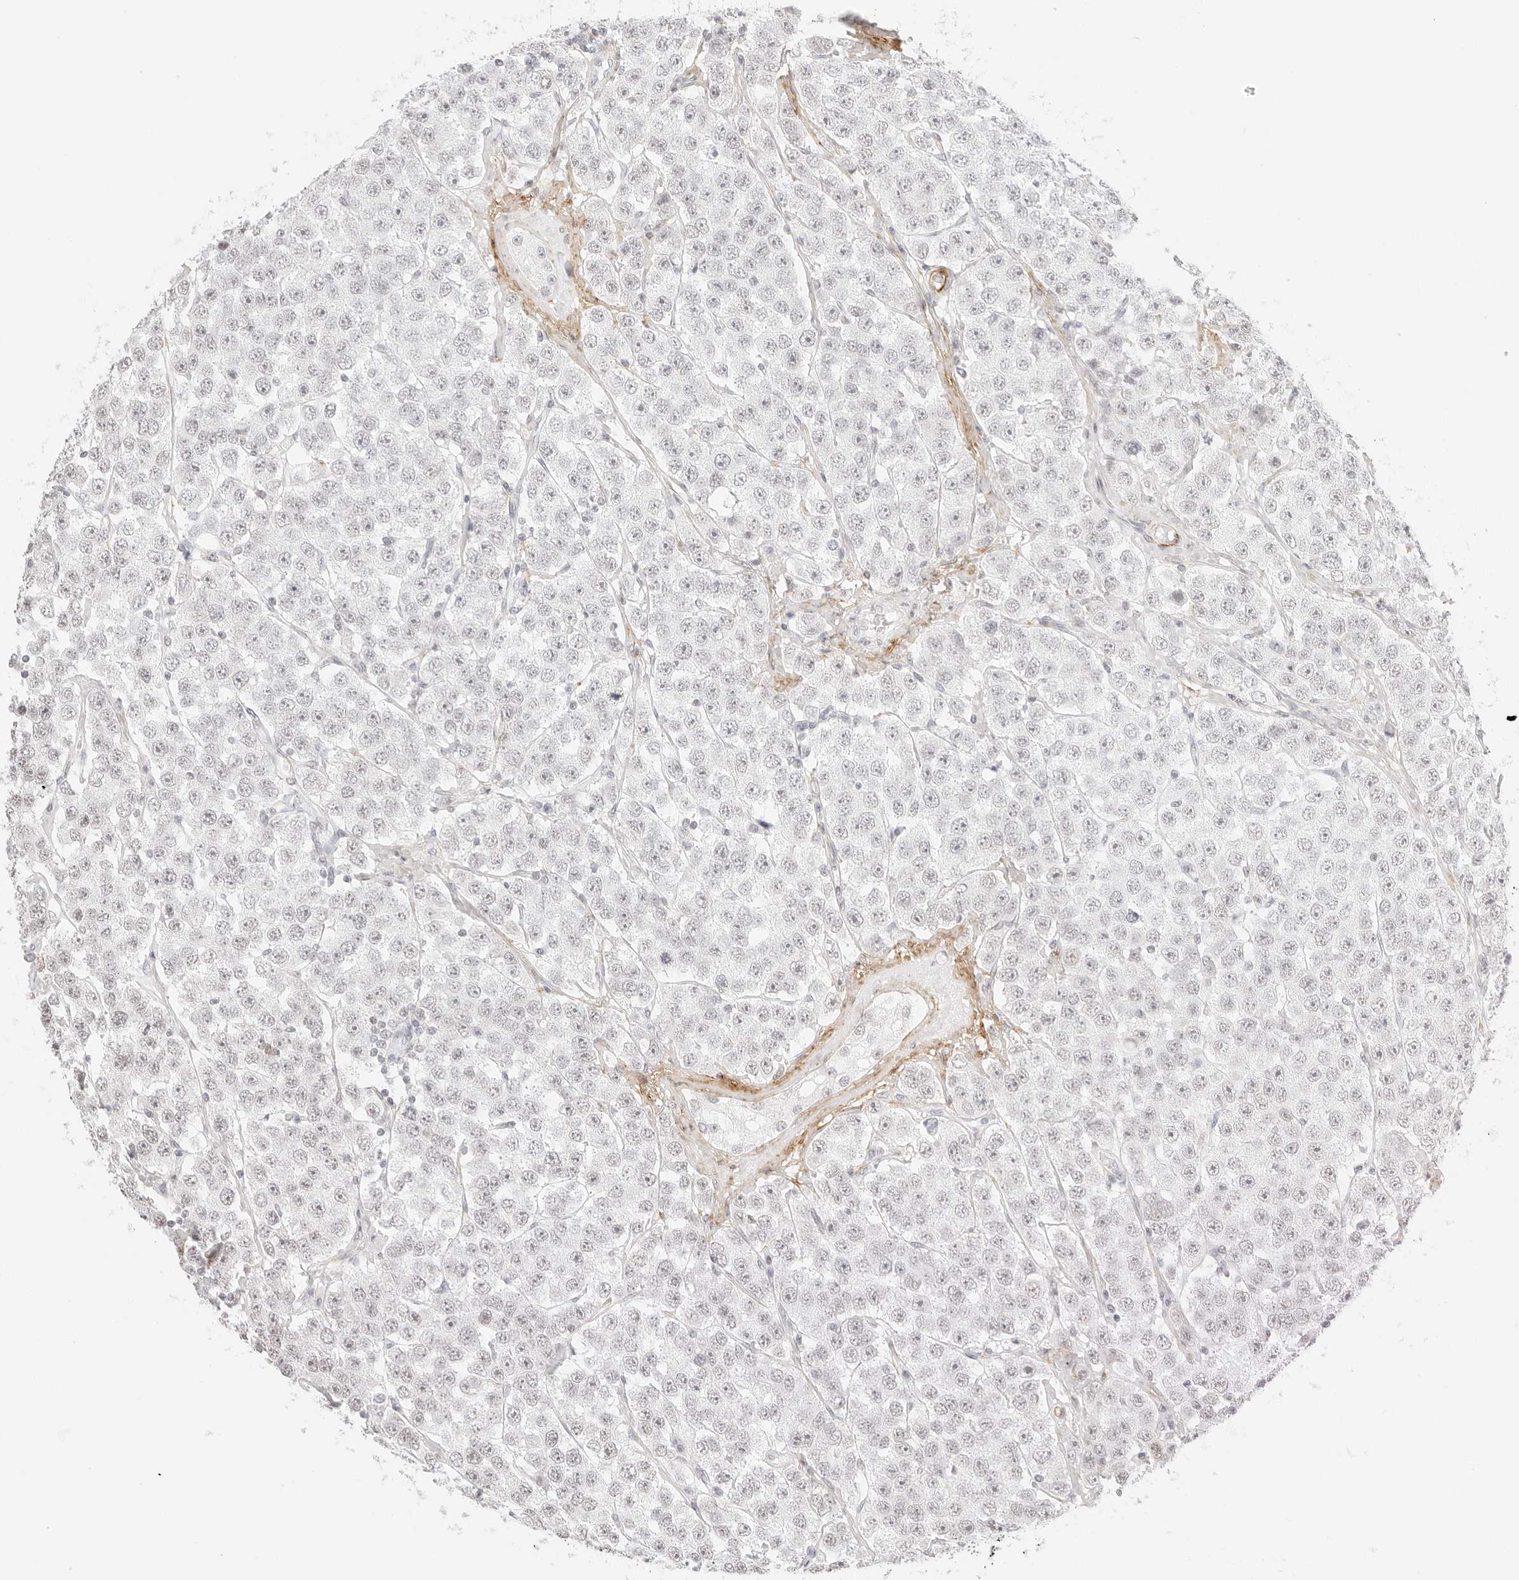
{"staining": {"intensity": "negative", "quantity": "none", "location": "none"}, "tissue": "testis cancer", "cell_type": "Tumor cells", "image_type": "cancer", "snomed": [{"axis": "morphology", "description": "Seminoma, NOS"}, {"axis": "topography", "description": "Testis"}], "caption": "A photomicrograph of testis seminoma stained for a protein reveals no brown staining in tumor cells.", "gene": "FBLN5", "patient": {"sex": "male", "age": 28}}